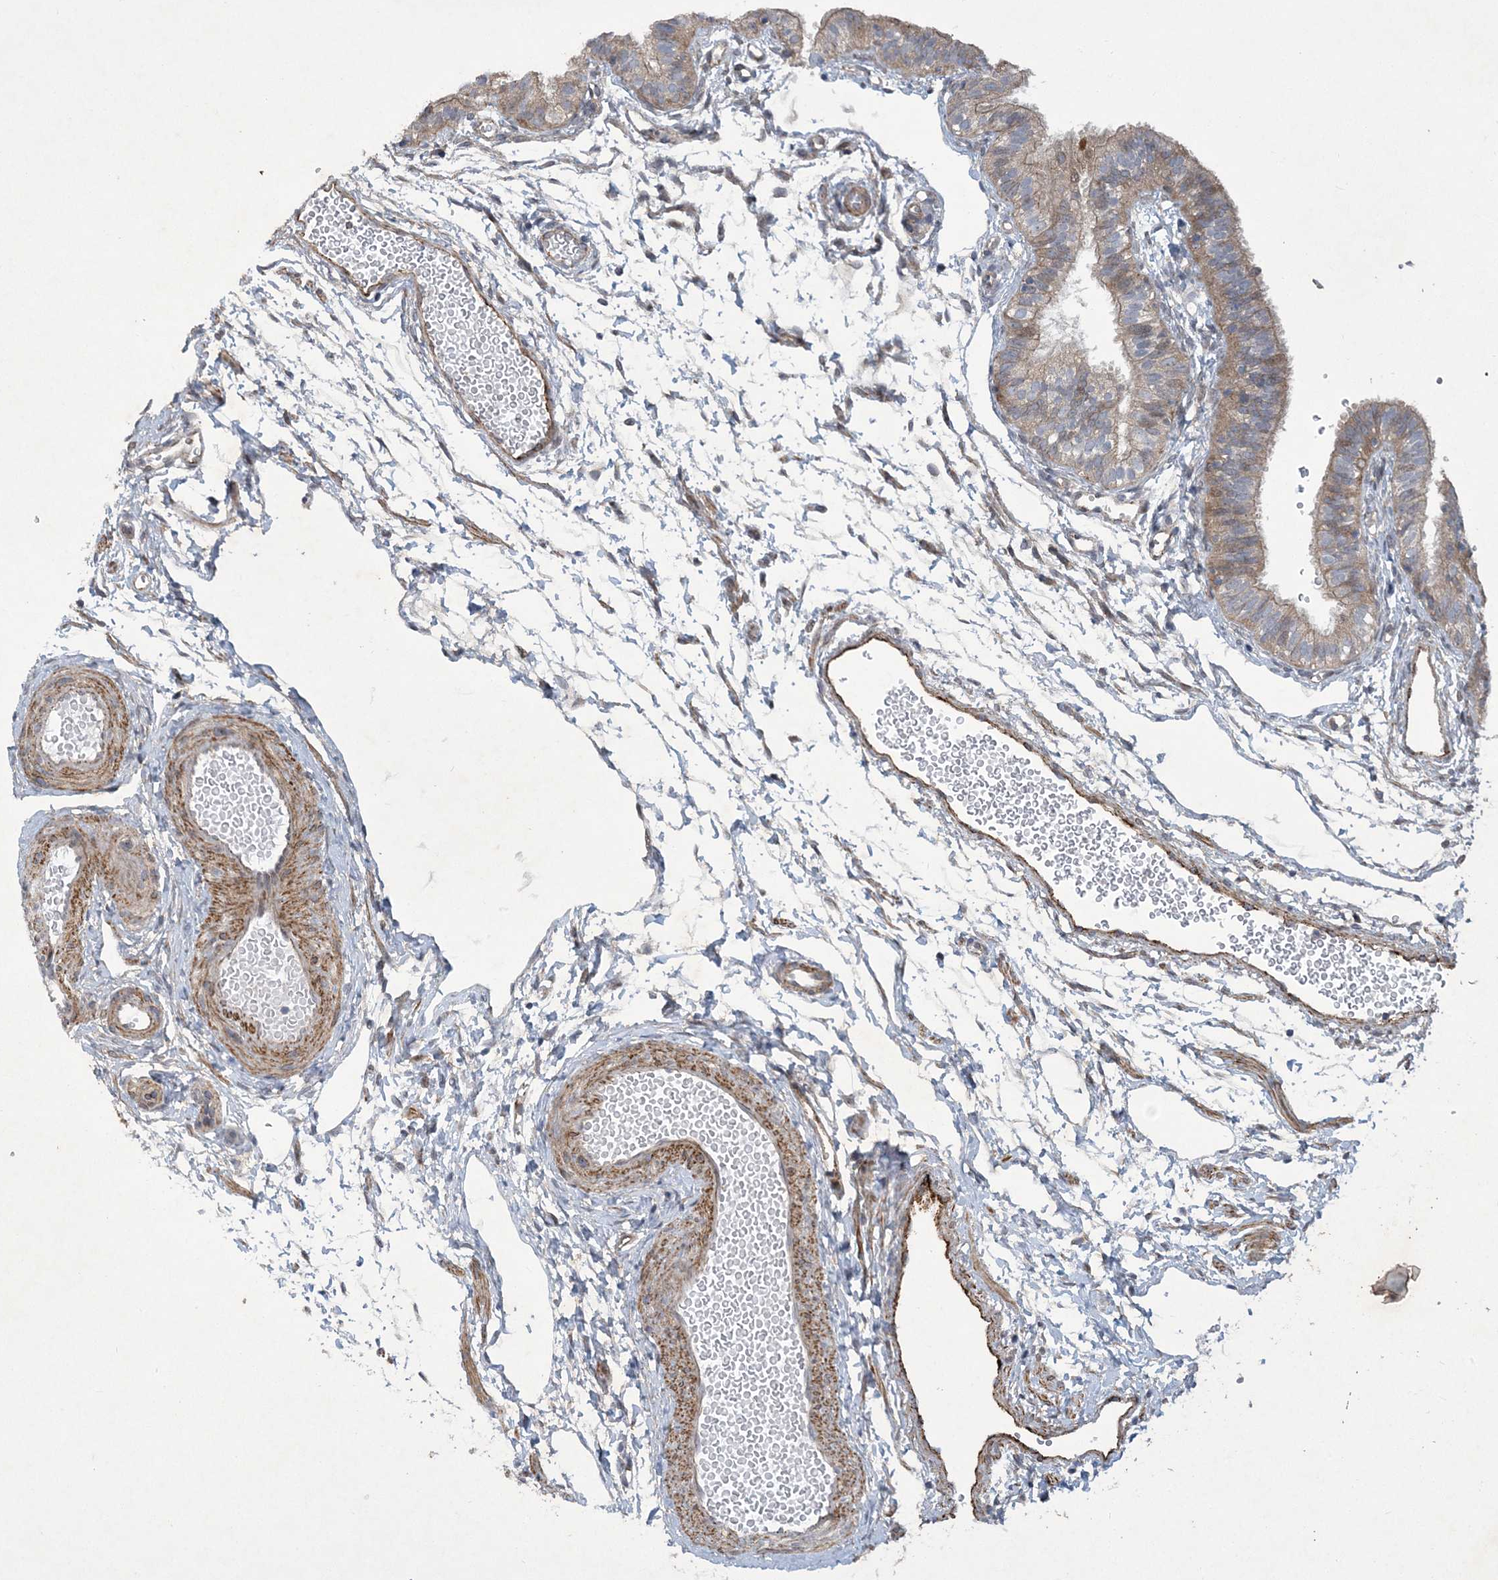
{"staining": {"intensity": "weak", "quantity": "<25%", "location": "cytoplasmic/membranous"}, "tissue": "fallopian tube", "cell_type": "Glandular cells", "image_type": "normal", "snomed": [{"axis": "morphology", "description": "Normal tissue, NOS"}, {"axis": "topography", "description": "Fallopian tube"}], "caption": "The immunohistochemistry micrograph has no significant positivity in glandular cells of fallopian tube.", "gene": "N4BP2", "patient": {"sex": "female", "age": 35}}